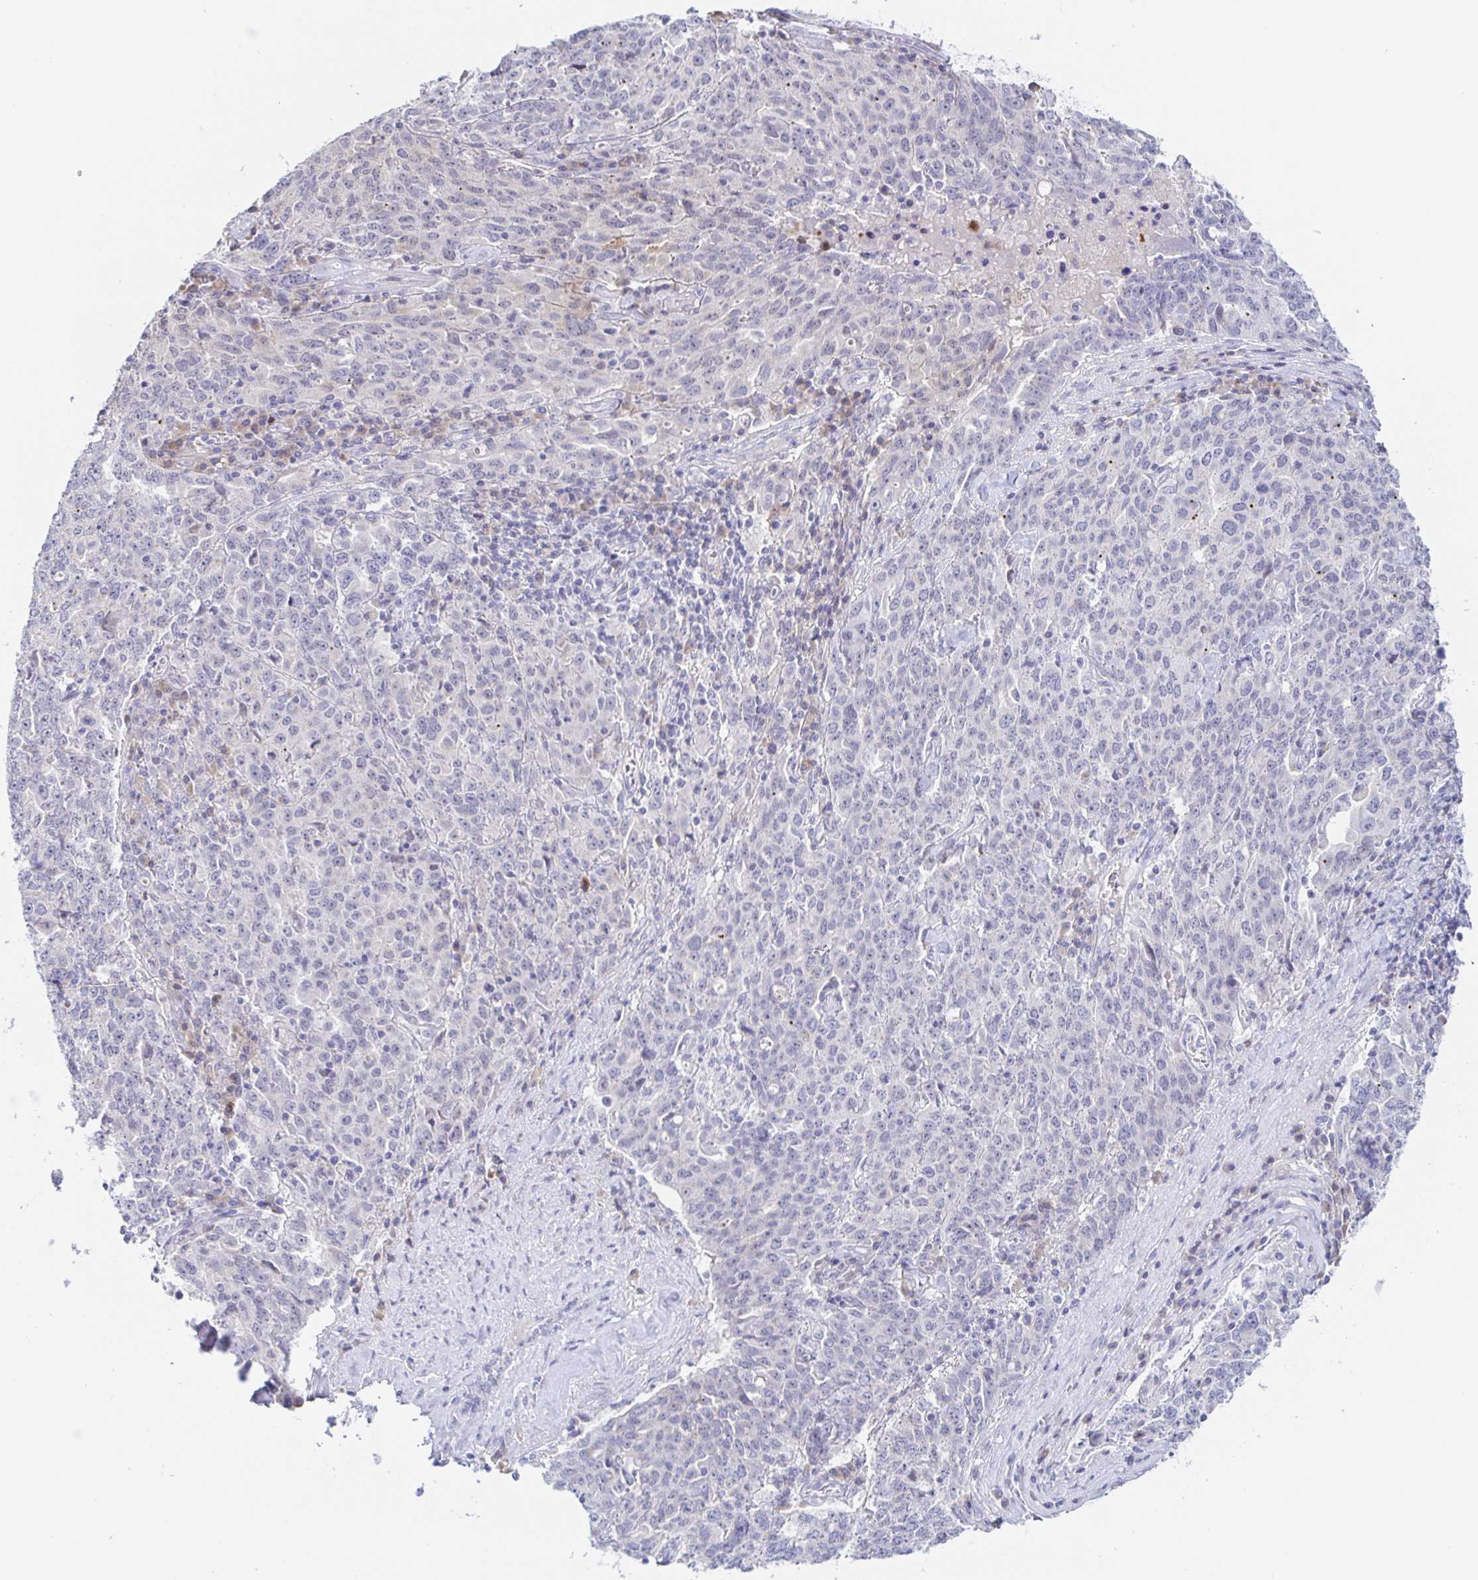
{"staining": {"intensity": "negative", "quantity": "none", "location": "none"}, "tissue": "ovarian cancer", "cell_type": "Tumor cells", "image_type": "cancer", "snomed": [{"axis": "morphology", "description": "Carcinoma, endometroid"}, {"axis": "topography", "description": "Ovary"}], "caption": "Tumor cells are negative for protein expression in human endometroid carcinoma (ovarian).", "gene": "SIAH3", "patient": {"sex": "female", "age": 62}}